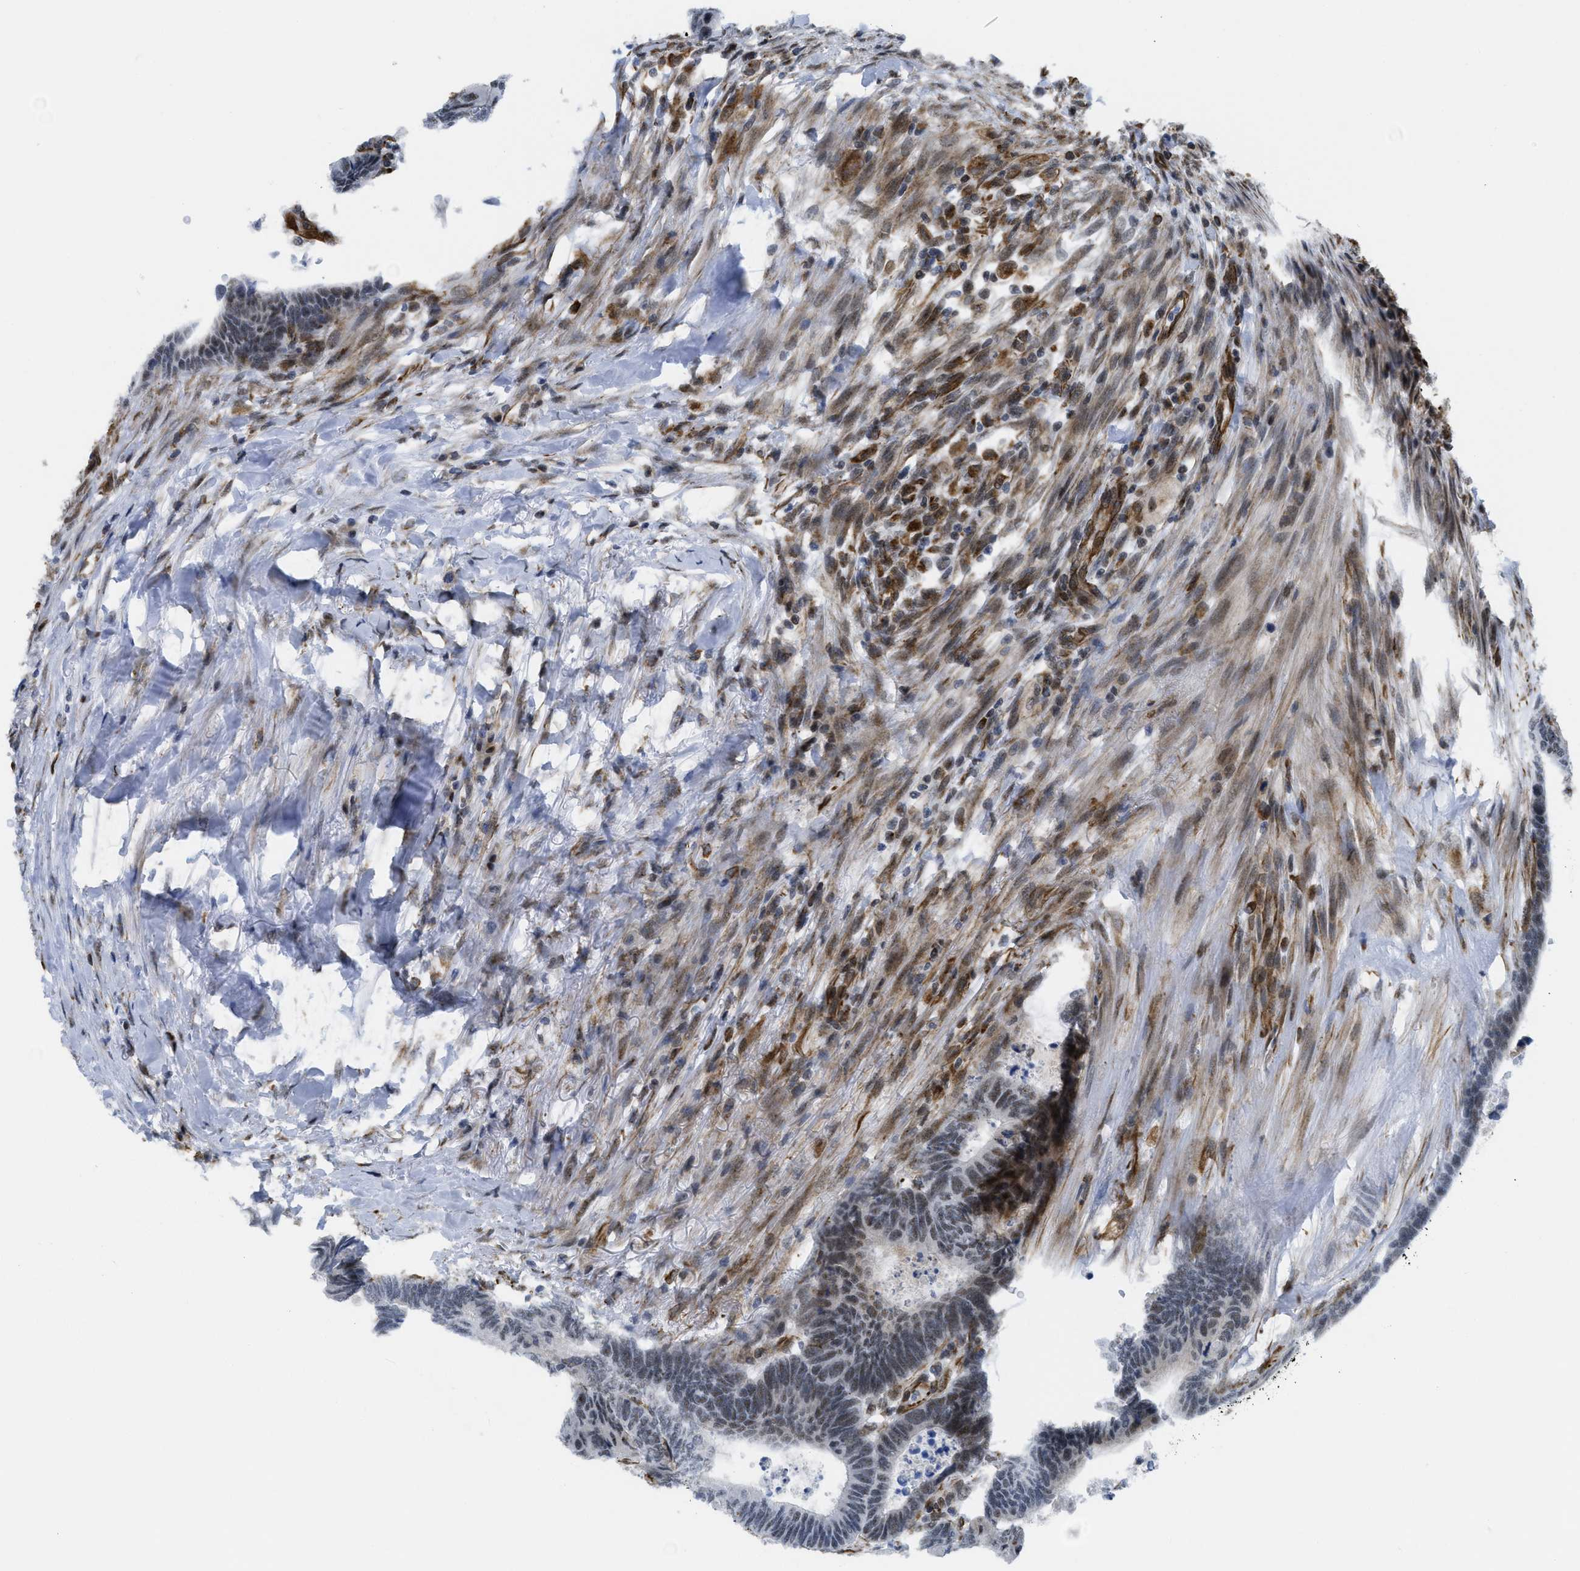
{"staining": {"intensity": "weak", "quantity": "25%-75%", "location": "nuclear"}, "tissue": "colorectal cancer", "cell_type": "Tumor cells", "image_type": "cancer", "snomed": [{"axis": "morphology", "description": "Normal tissue, NOS"}, {"axis": "morphology", "description": "Adenocarcinoma, NOS"}, {"axis": "topography", "description": "Rectum"}, {"axis": "topography", "description": "Peripheral nerve tissue"}], "caption": "A high-resolution photomicrograph shows IHC staining of colorectal cancer, which reveals weak nuclear expression in approximately 25%-75% of tumor cells. (DAB = brown stain, brightfield microscopy at high magnification).", "gene": "LRRC8B", "patient": {"sex": "male", "age": 92}}